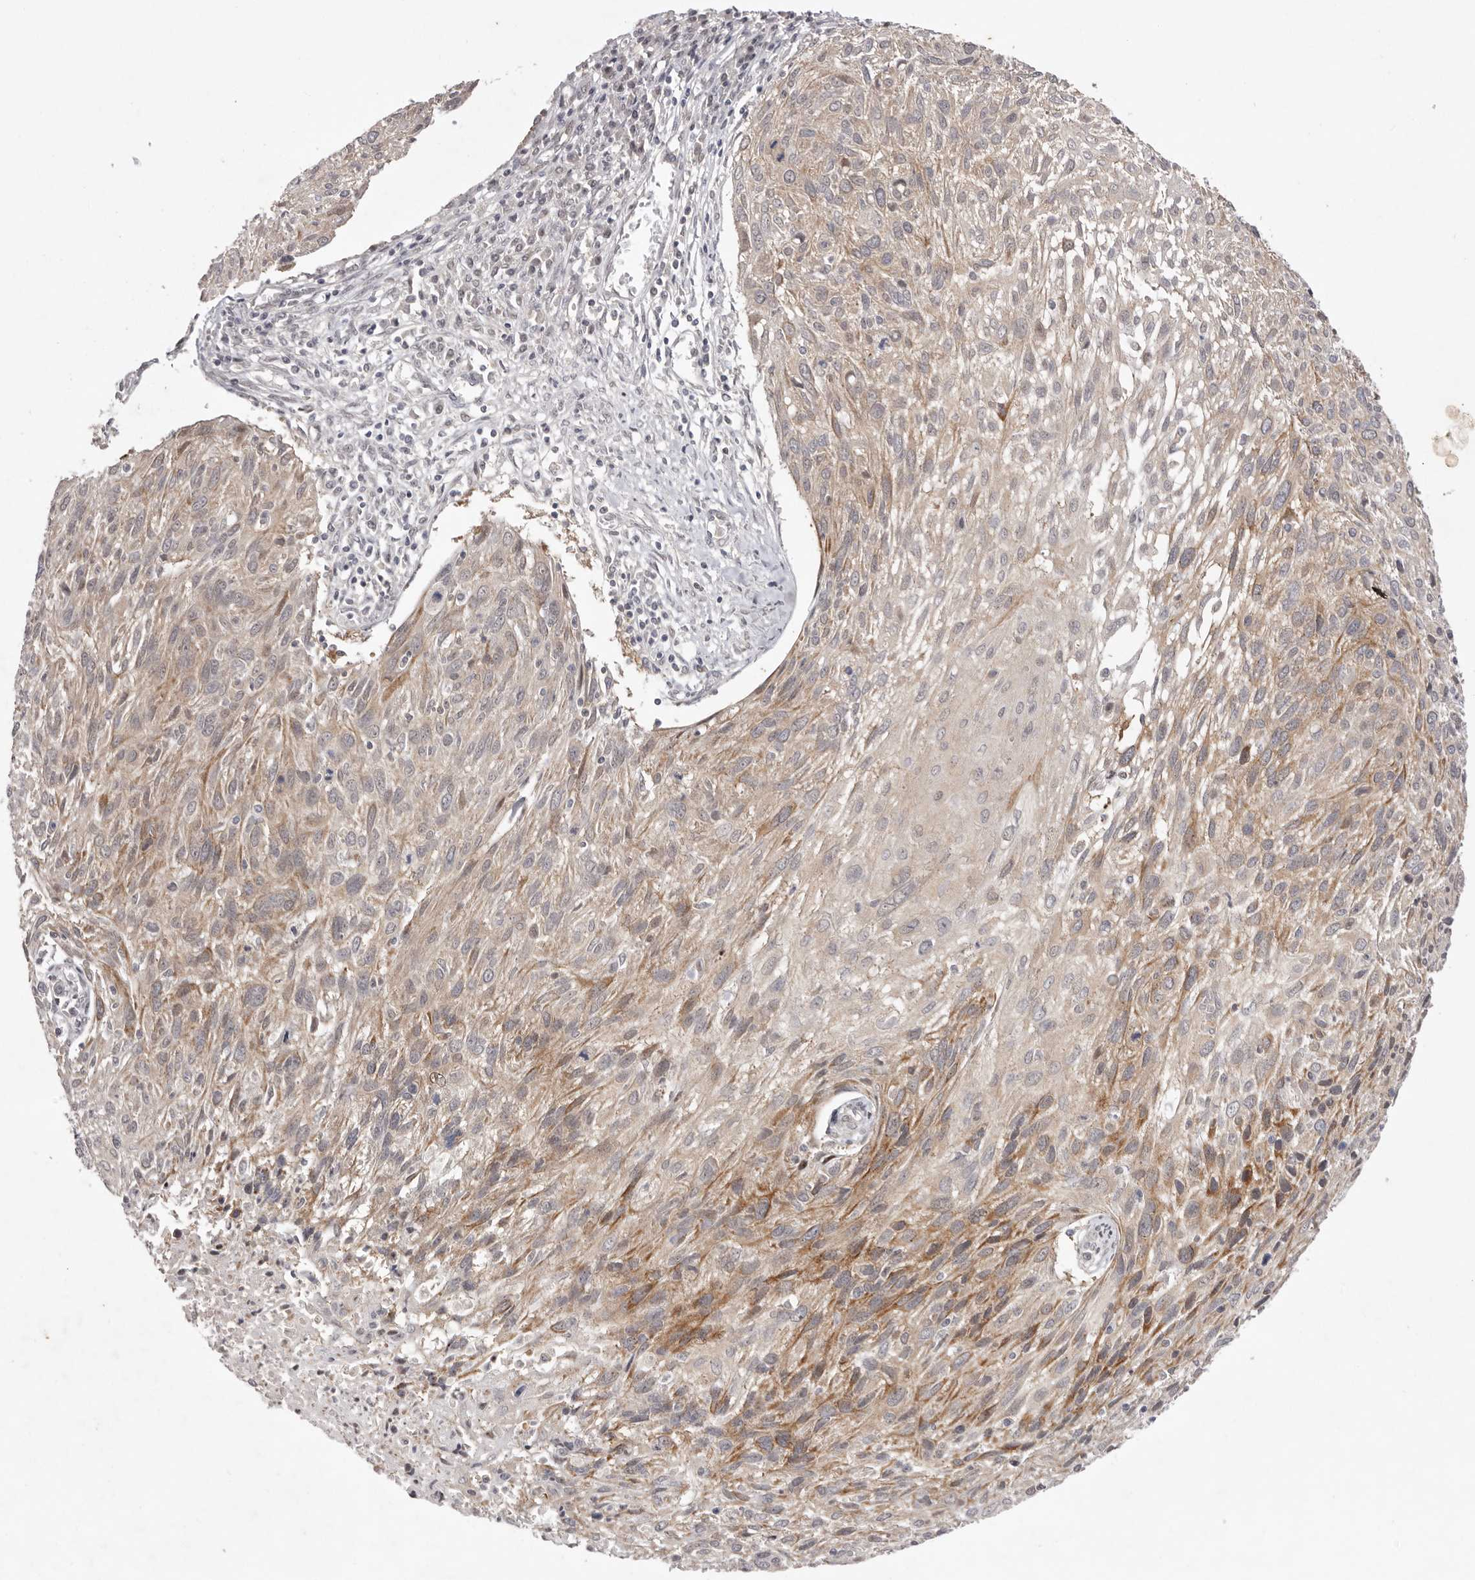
{"staining": {"intensity": "moderate", "quantity": ">75%", "location": "cytoplasmic/membranous"}, "tissue": "cervical cancer", "cell_type": "Tumor cells", "image_type": "cancer", "snomed": [{"axis": "morphology", "description": "Squamous cell carcinoma, NOS"}, {"axis": "topography", "description": "Cervix"}], "caption": "Immunohistochemical staining of squamous cell carcinoma (cervical) demonstrates medium levels of moderate cytoplasmic/membranous expression in about >75% of tumor cells.", "gene": "TADA1", "patient": {"sex": "female", "age": 51}}